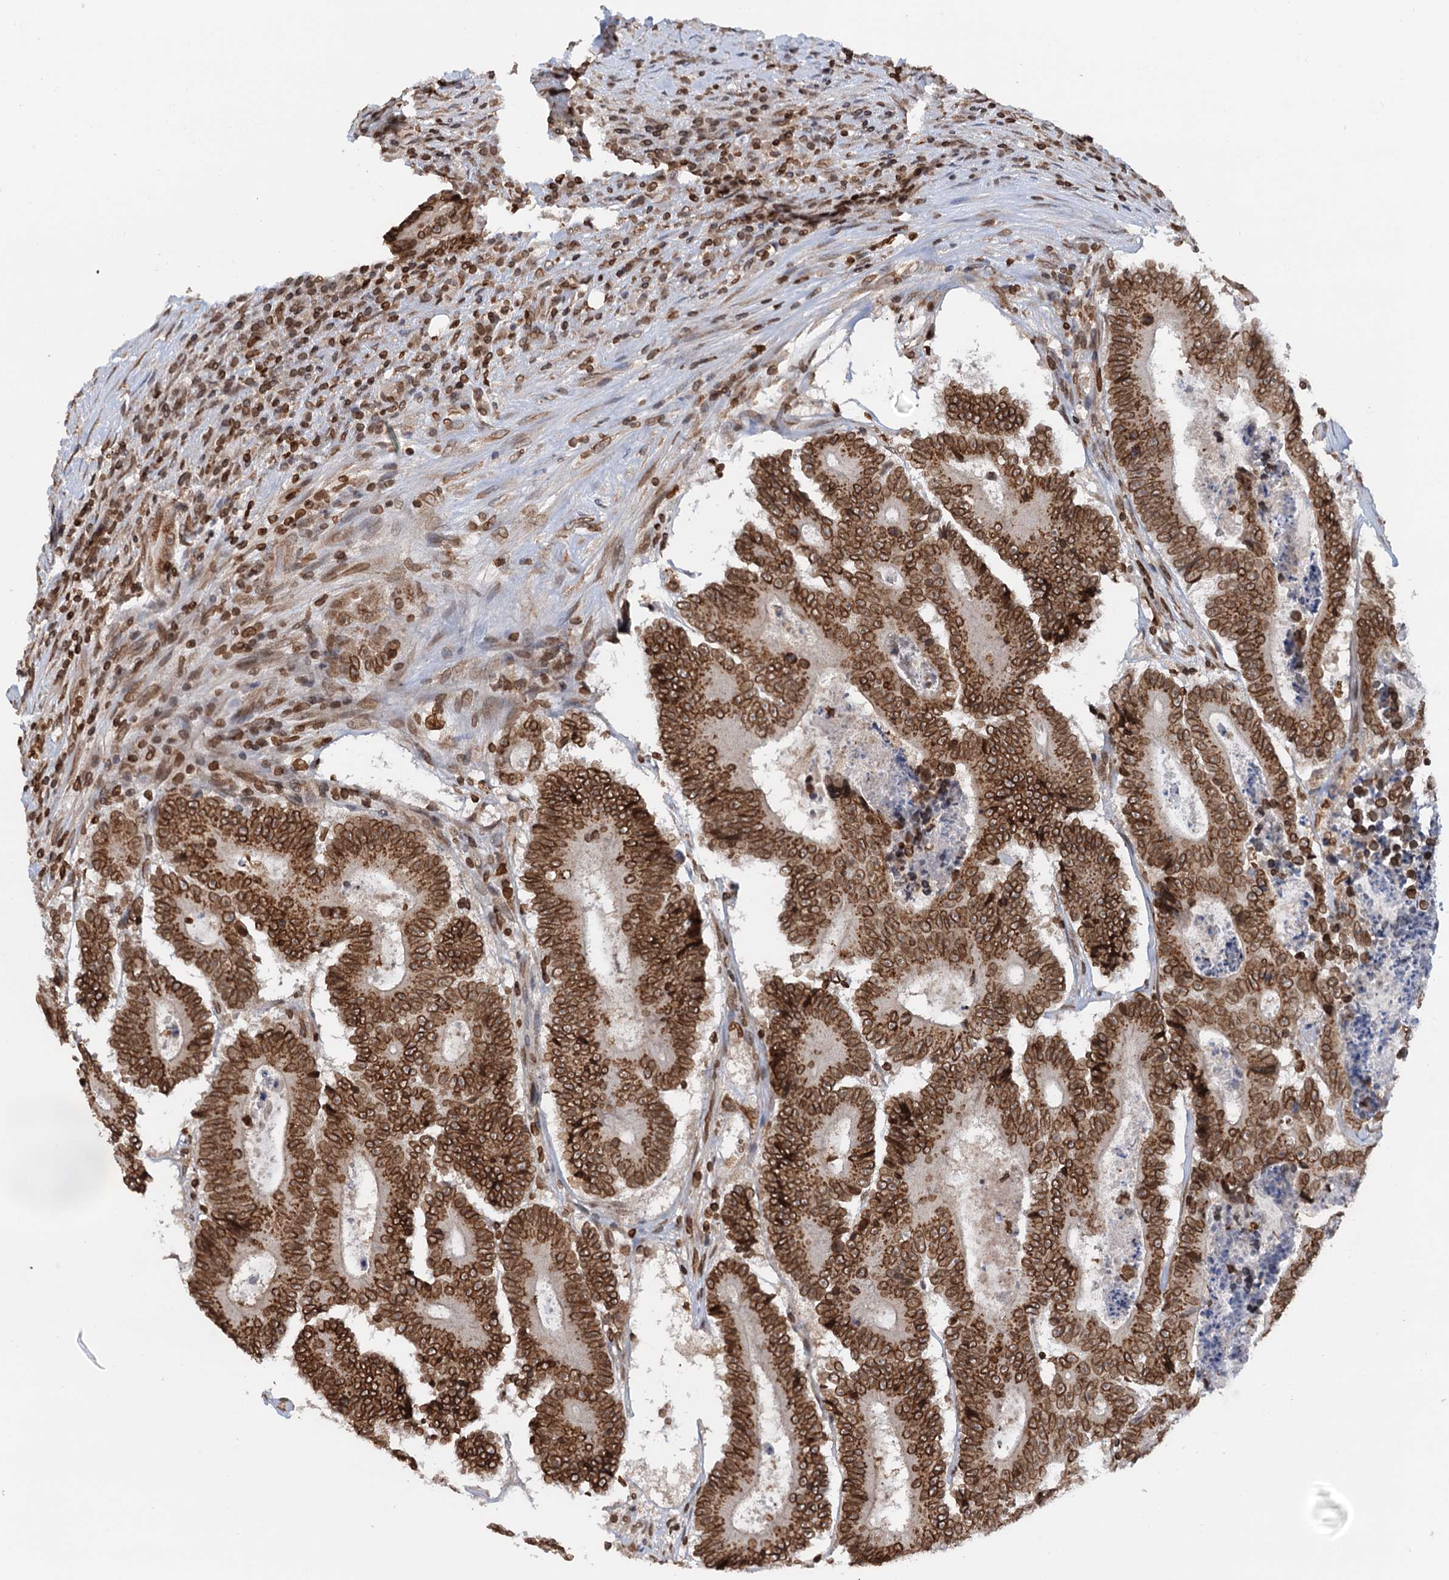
{"staining": {"intensity": "strong", "quantity": ">75%", "location": "nuclear"}, "tissue": "colorectal cancer", "cell_type": "Tumor cells", "image_type": "cancer", "snomed": [{"axis": "morphology", "description": "Adenocarcinoma, NOS"}, {"axis": "topography", "description": "Colon"}], "caption": "Protein expression analysis of adenocarcinoma (colorectal) displays strong nuclear staining in about >75% of tumor cells.", "gene": "ZC3H13", "patient": {"sex": "male", "age": 83}}